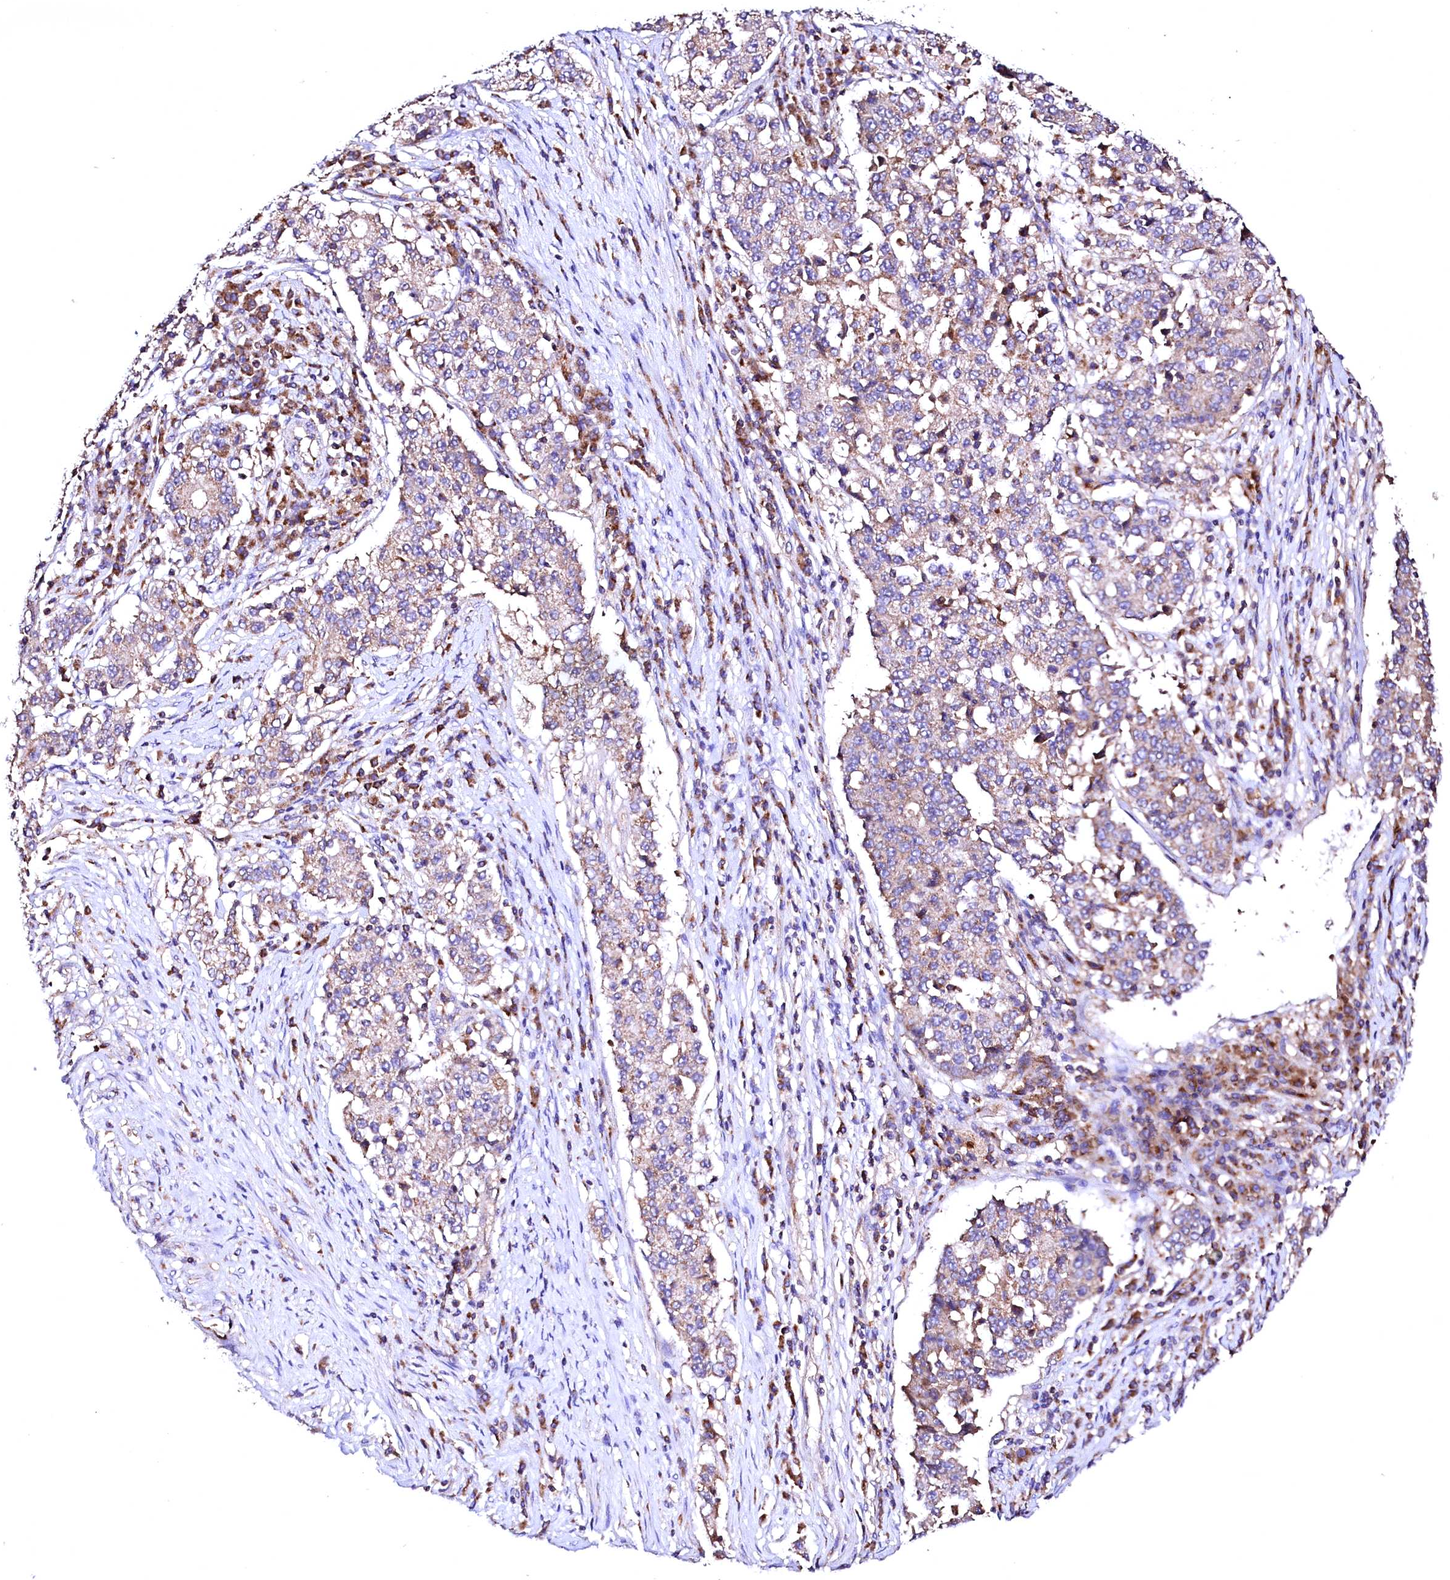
{"staining": {"intensity": "weak", "quantity": "25%-75%", "location": "cytoplasmic/membranous"}, "tissue": "stomach cancer", "cell_type": "Tumor cells", "image_type": "cancer", "snomed": [{"axis": "morphology", "description": "Adenocarcinoma, NOS"}, {"axis": "topography", "description": "Stomach"}], "caption": "Weak cytoplasmic/membranous protein positivity is identified in about 25%-75% of tumor cells in stomach adenocarcinoma.", "gene": "ST3GAL1", "patient": {"sex": "male", "age": 59}}